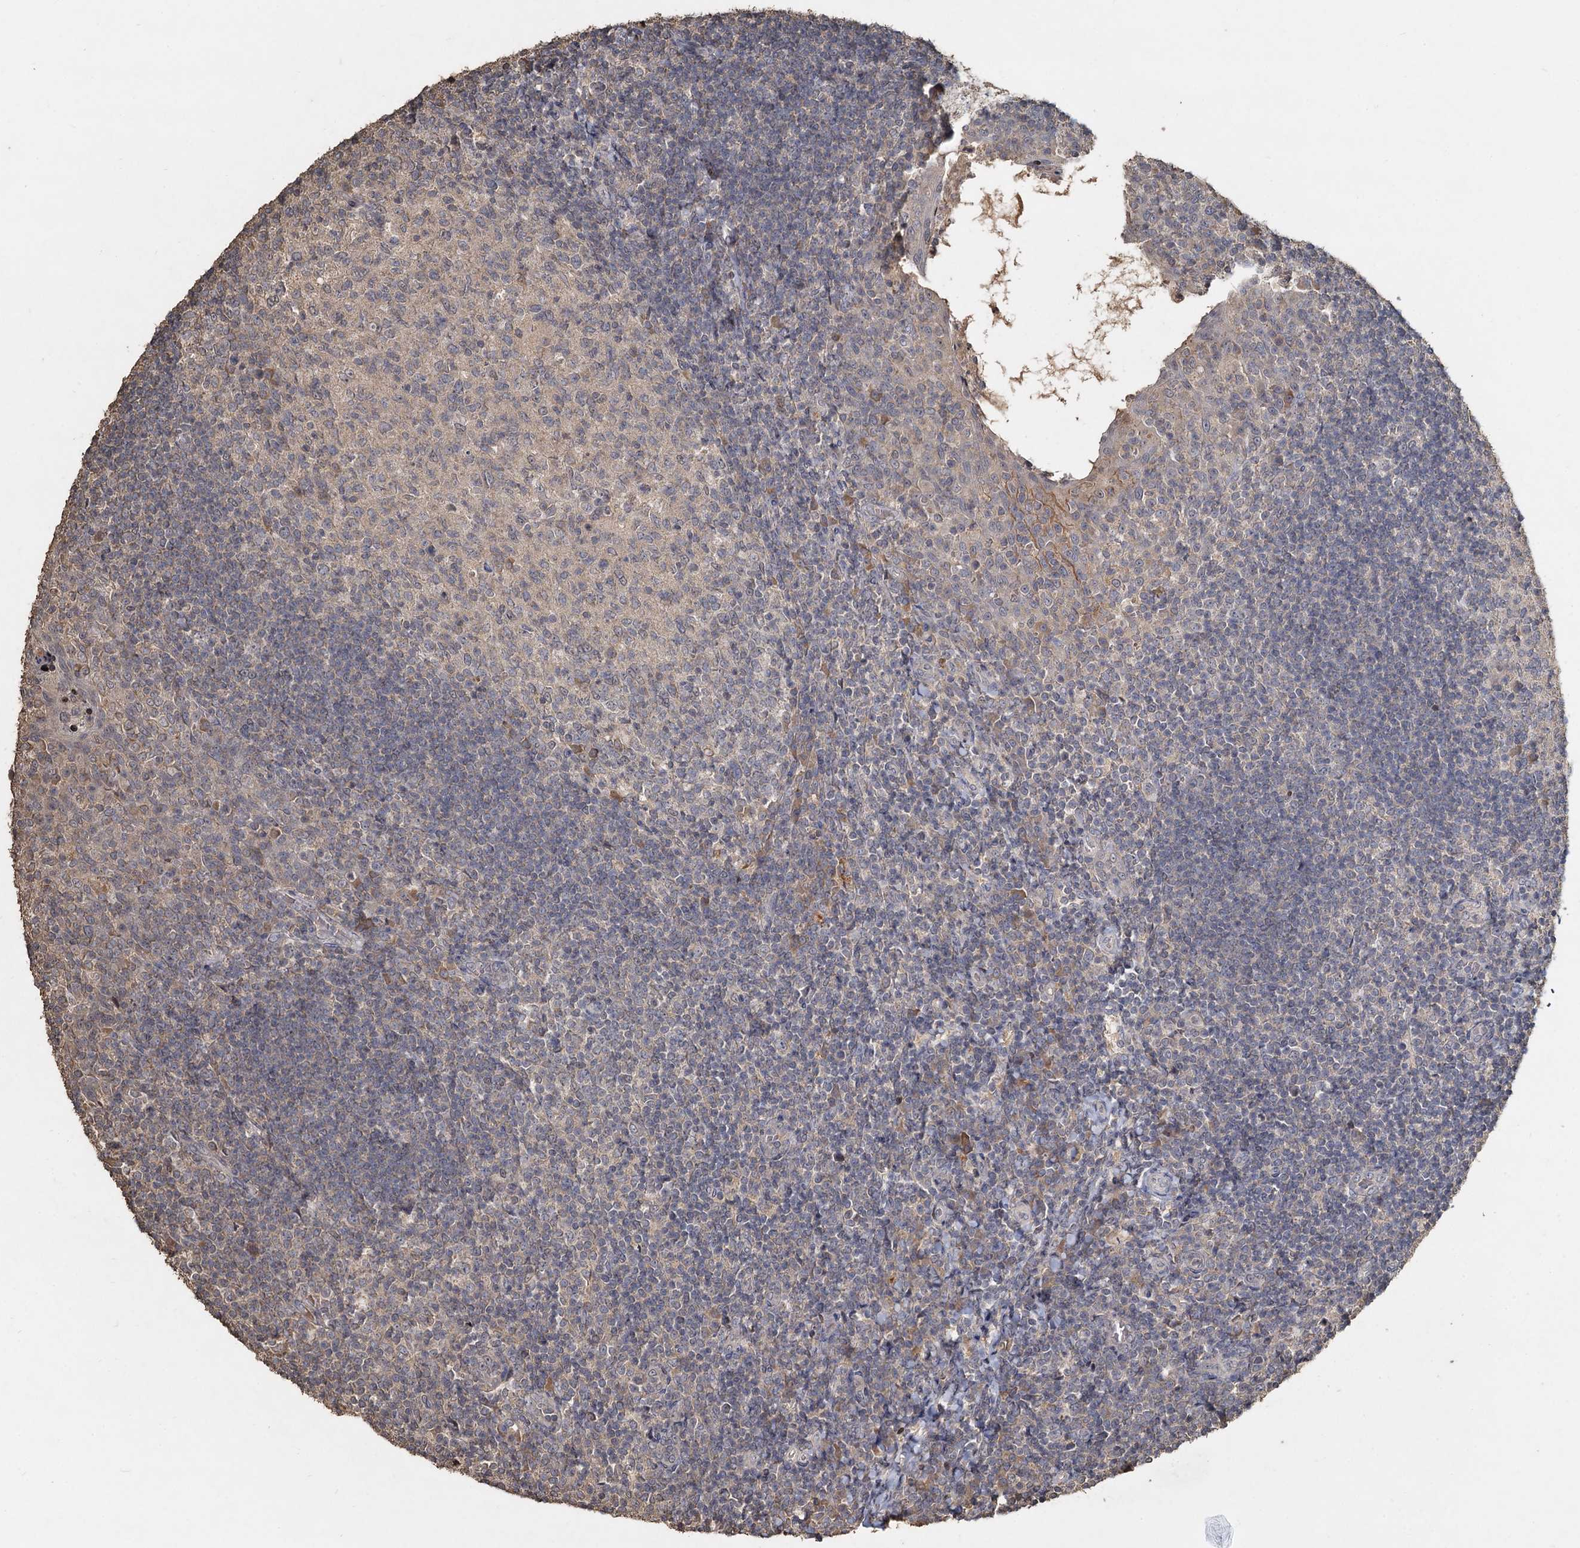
{"staining": {"intensity": "negative", "quantity": "none", "location": "none"}, "tissue": "tonsil", "cell_type": "Germinal center cells", "image_type": "normal", "snomed": [{"axis": "morphology", "description": "Normal tissue, NOS"}, {"axis": "topography", "description": "Tonsil"}], "caption": "The histopathology image demonstrates no staining of germinal center cells in normal tonsil.", "gene": "CCDC61", "patient": {"sex": "female", "age": 10}}